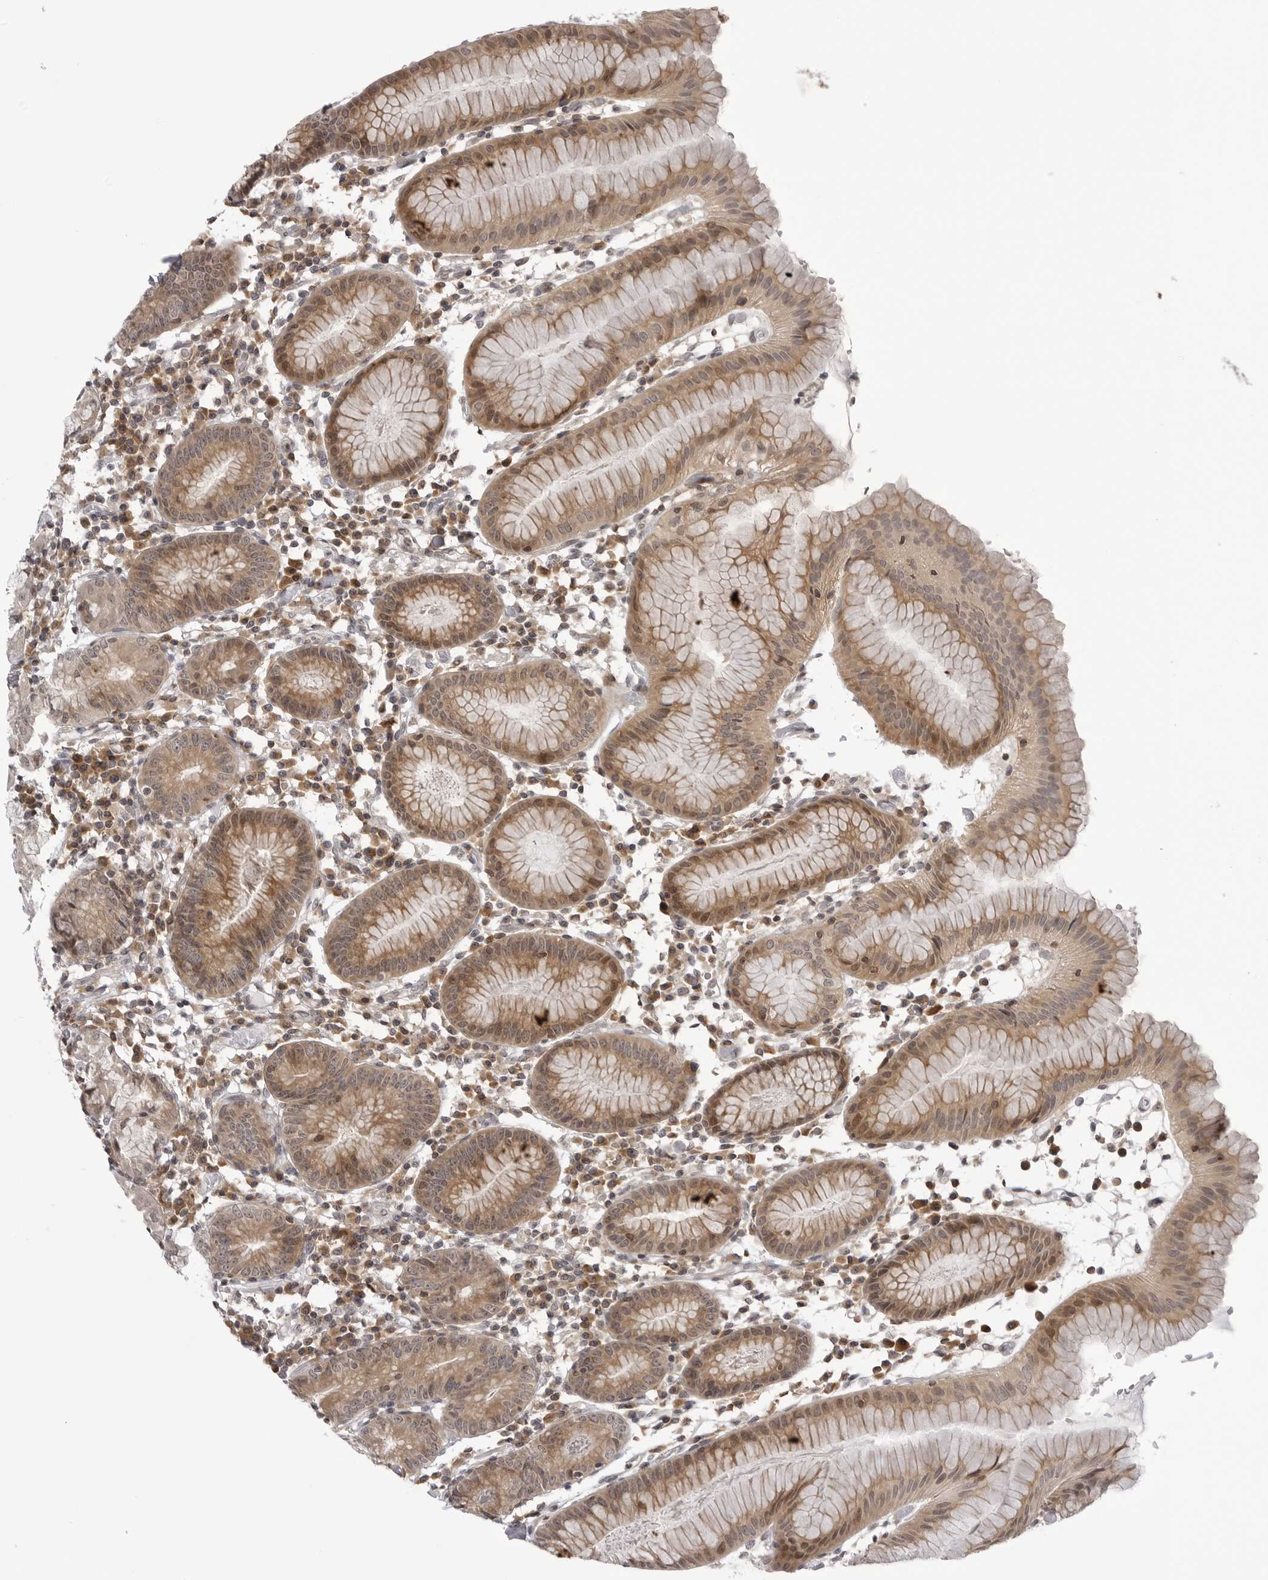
{"staining": {"intensity": "moderate", "quantity": "25%-75%", "location": "cytoplasmic/membranous,nuclear"}, "tissue": "stomach", "cell_type": "Glandular cells", "image_type": "normal", "snomed": [{"axis": "morphology", "description": "Normal tissue, NOS"}, {"axis": "topography", "description": "Stomach"}, {"axis": "topography", "description": "Stomach, lower"}], "caption": "Protein expression analysis of benign stomach demonstrates moderate cytoplasmic/membranous,nuclear positivity in approximately 25%-75% of glandular cells. Nuclei are stained in blue.", "gene": "PTK2B", "patient": {"sex": "female", "age": 75}}